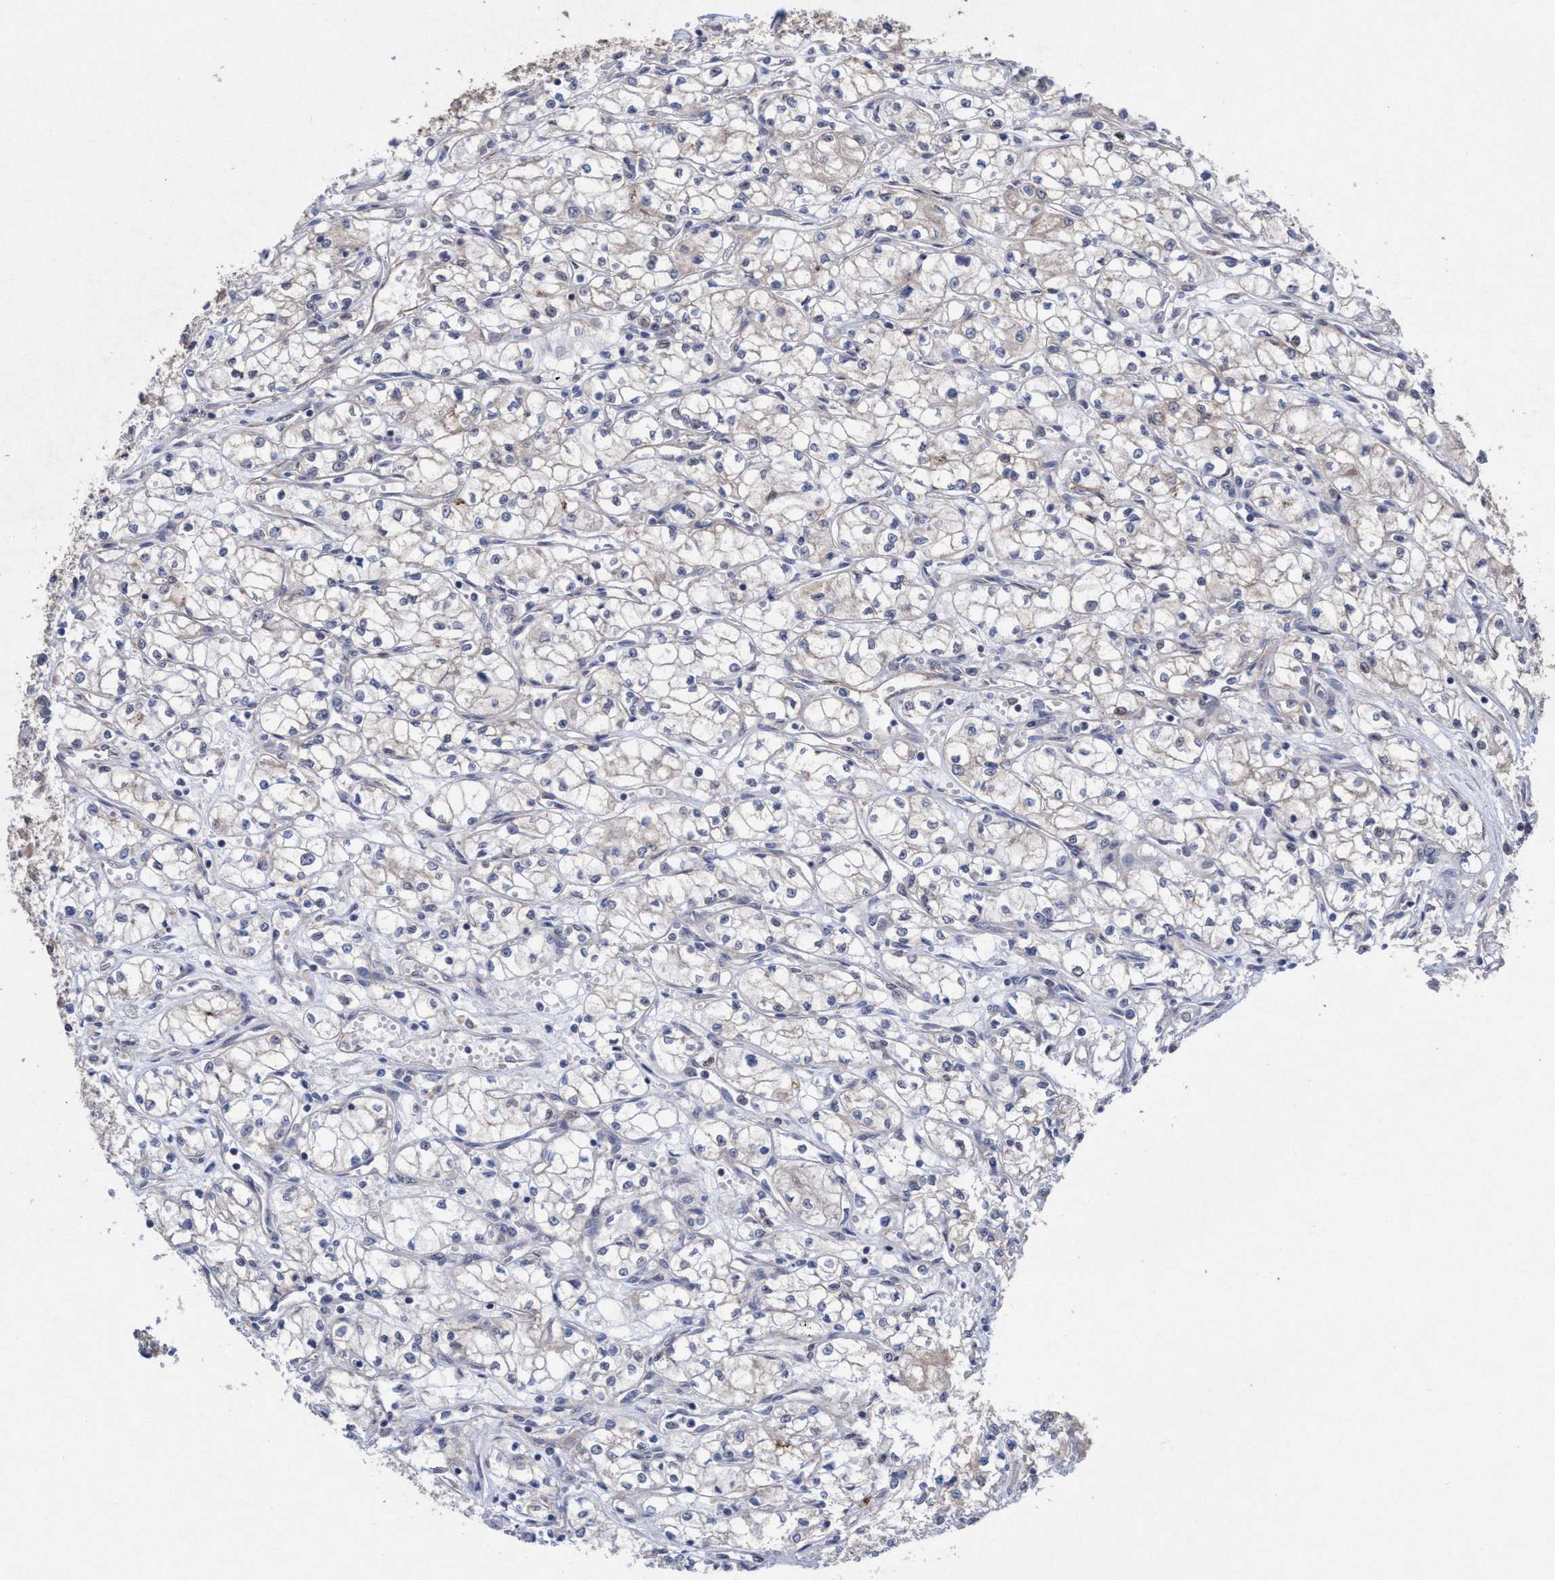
{"staining": {"intensity": "negative", "quantity": "none", "location": "none"}, "tissue": "renal cancer", "cell_type": "Tumor cells", "image_type": "cancer", "snomed": [{"axis": "morphology", "description": "Normal tissue, NOS"}, {"axis": "morphology", "description": "Adenocarcinoma, NOS"}, {"axis": "topography", "description": "Kidney"}], "caption": "IHC image of neoplastic tissue: renal cancer stained with DAB displays no significant protein expression in tumor cells.", "gene": "P2RY14", "patient": {"sex": "male", "age": 59}}